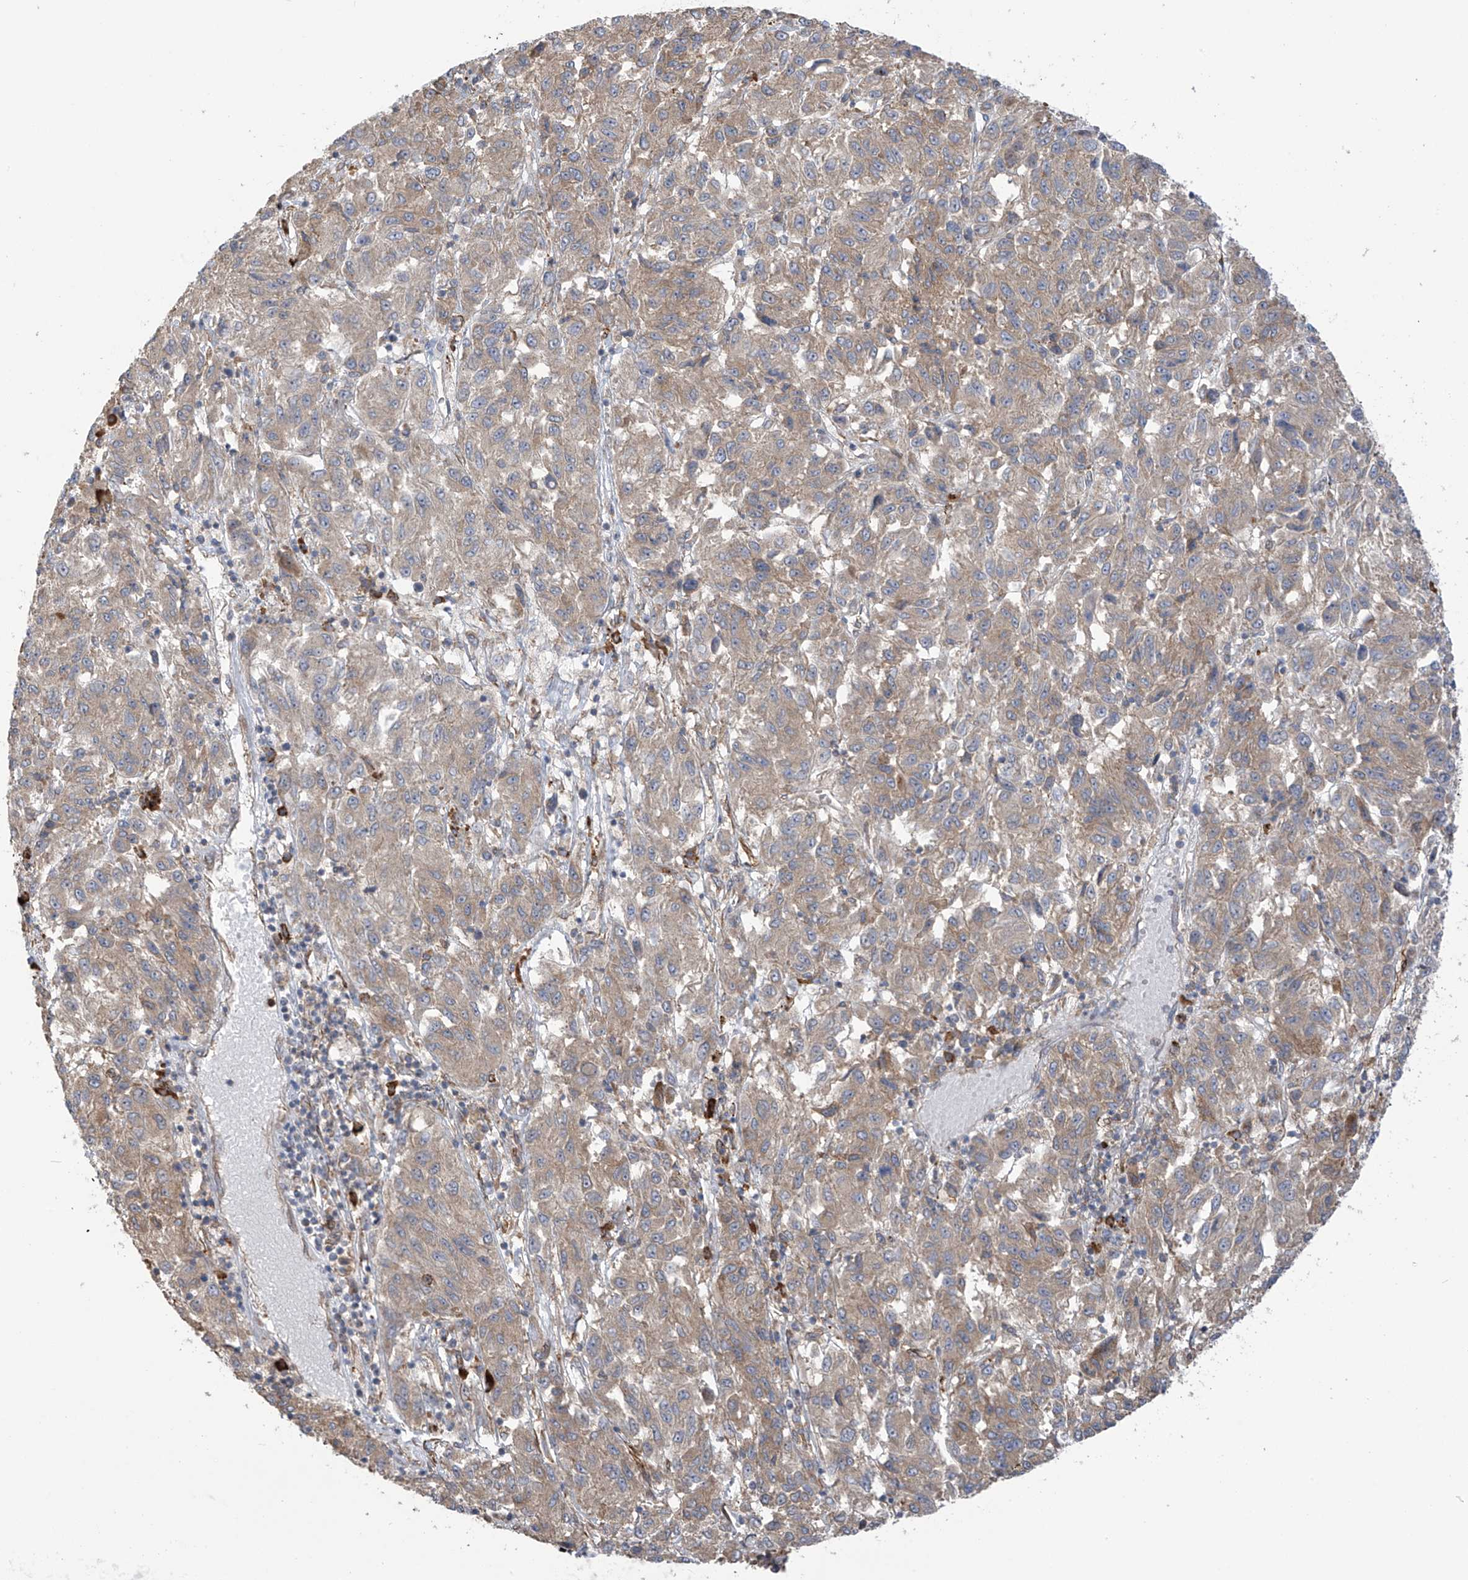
{"staining": {"intensity": "moderate", "quantity": "<25%", "location": "cytoplasmic/membranous"}, "tissue": "melanoma", "cell_type": "Tumor cells", "image_type": "cancer", "snomed": [{"axis": "morphology", "description": "Malignant melanoma, Metastatic site"}, {"axis": "topography", "description": "Lung"}], "caption": "Protein analysis of malignant melanoma (metastatic site) tissue displays moderate cytoplasmic/membranous staining in about <25% of tumor cells.", "gene": "KIAA1522", "patient": {"sex": "male", "age": 64}}